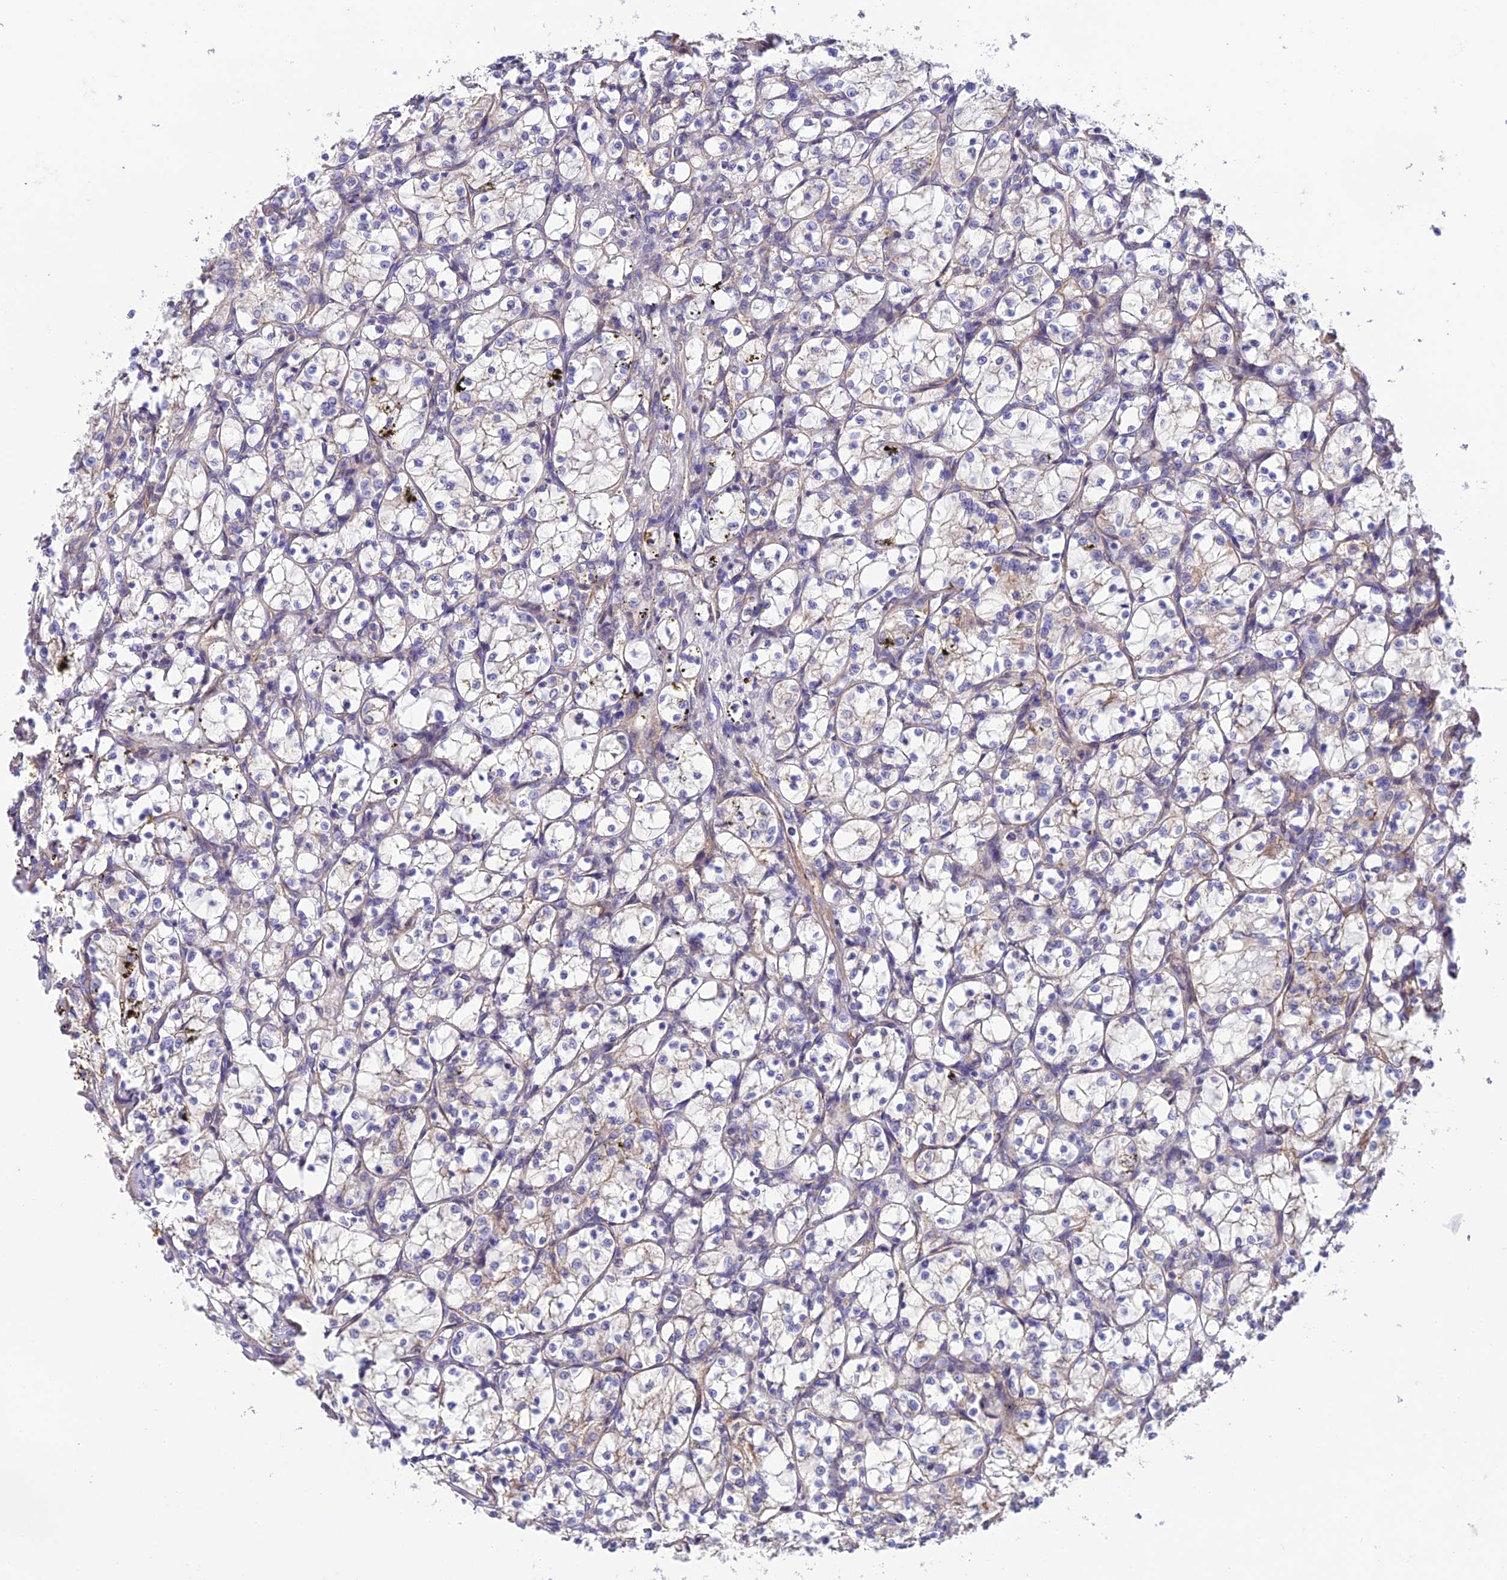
{"staining": {"intensity": "negative", "quantity": "none", "location": "none"}, "tissue": "renal cancer", "cell_type": "Tumor cells", "image_type": "cancer", "snomed": [{"axis": "morphology", "description": "Adenocarcinoma, NOS"}, {"axis": "topography", "description": "Kidney"}], "caption": "Tumor cells show no significant positivity in renal adenocarcinoma.", "gene": "BRME1", "patient": {"sex": "female", "age": 69}}